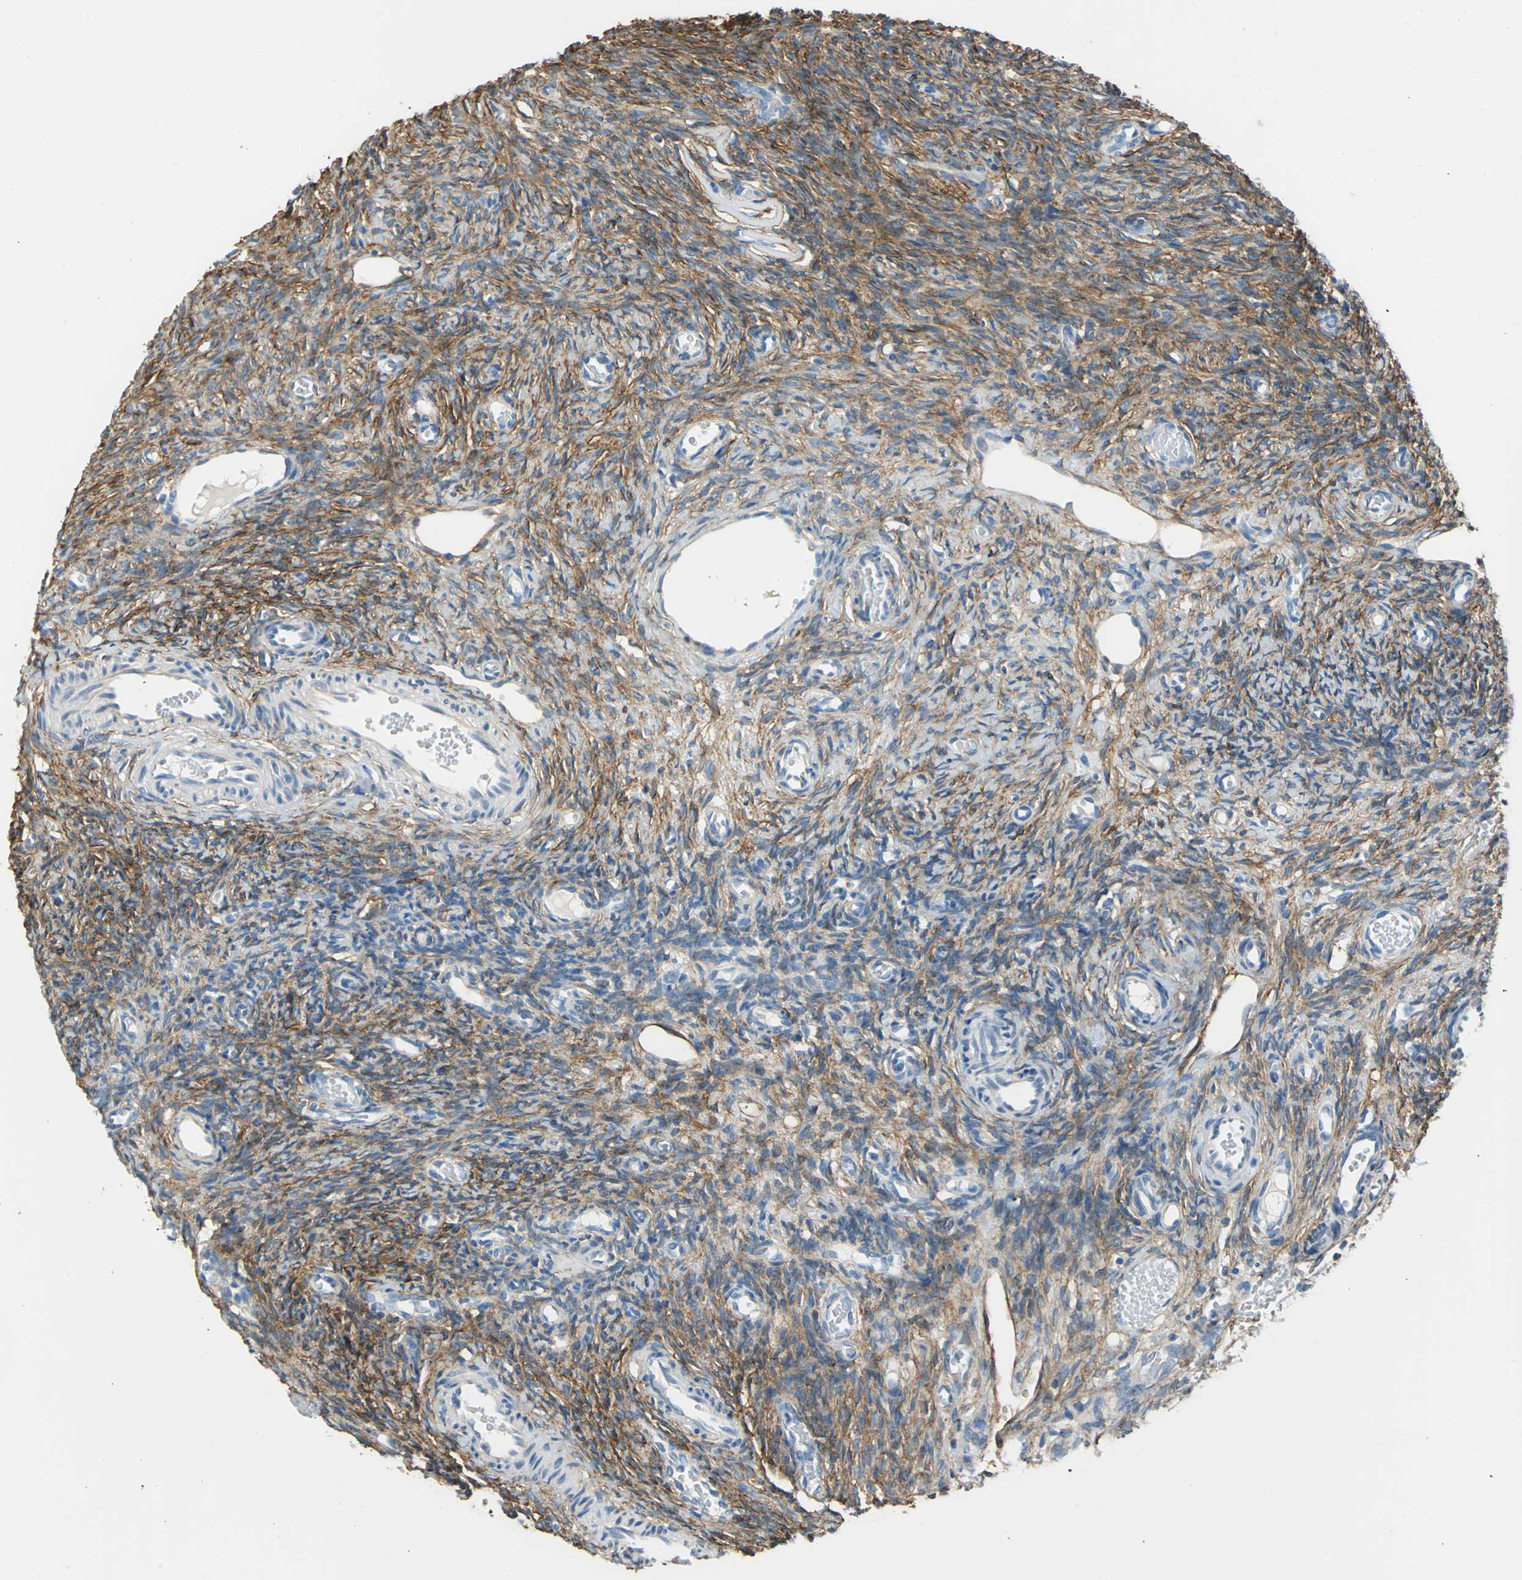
{"staining": {"intensity": "strong", "quantity": ">75%", "location": "cytoplasmic/membranous"}, "tissue": "ovary", "cell_type": "Follicle cells", "image_type": "normal", "snomed": [{"axis": "morphology", "description": "Normal tissue, NOS"}, {"axis": "topography", "description": "Ovary"}], "caption": "This is a micrograph of IHC staining of benign ovary, which shows strong expression in the cytoplasmic/membranous of follicle cells.", "gene": "AKAP12", "patient": {"sex": "female", "age": 35}}